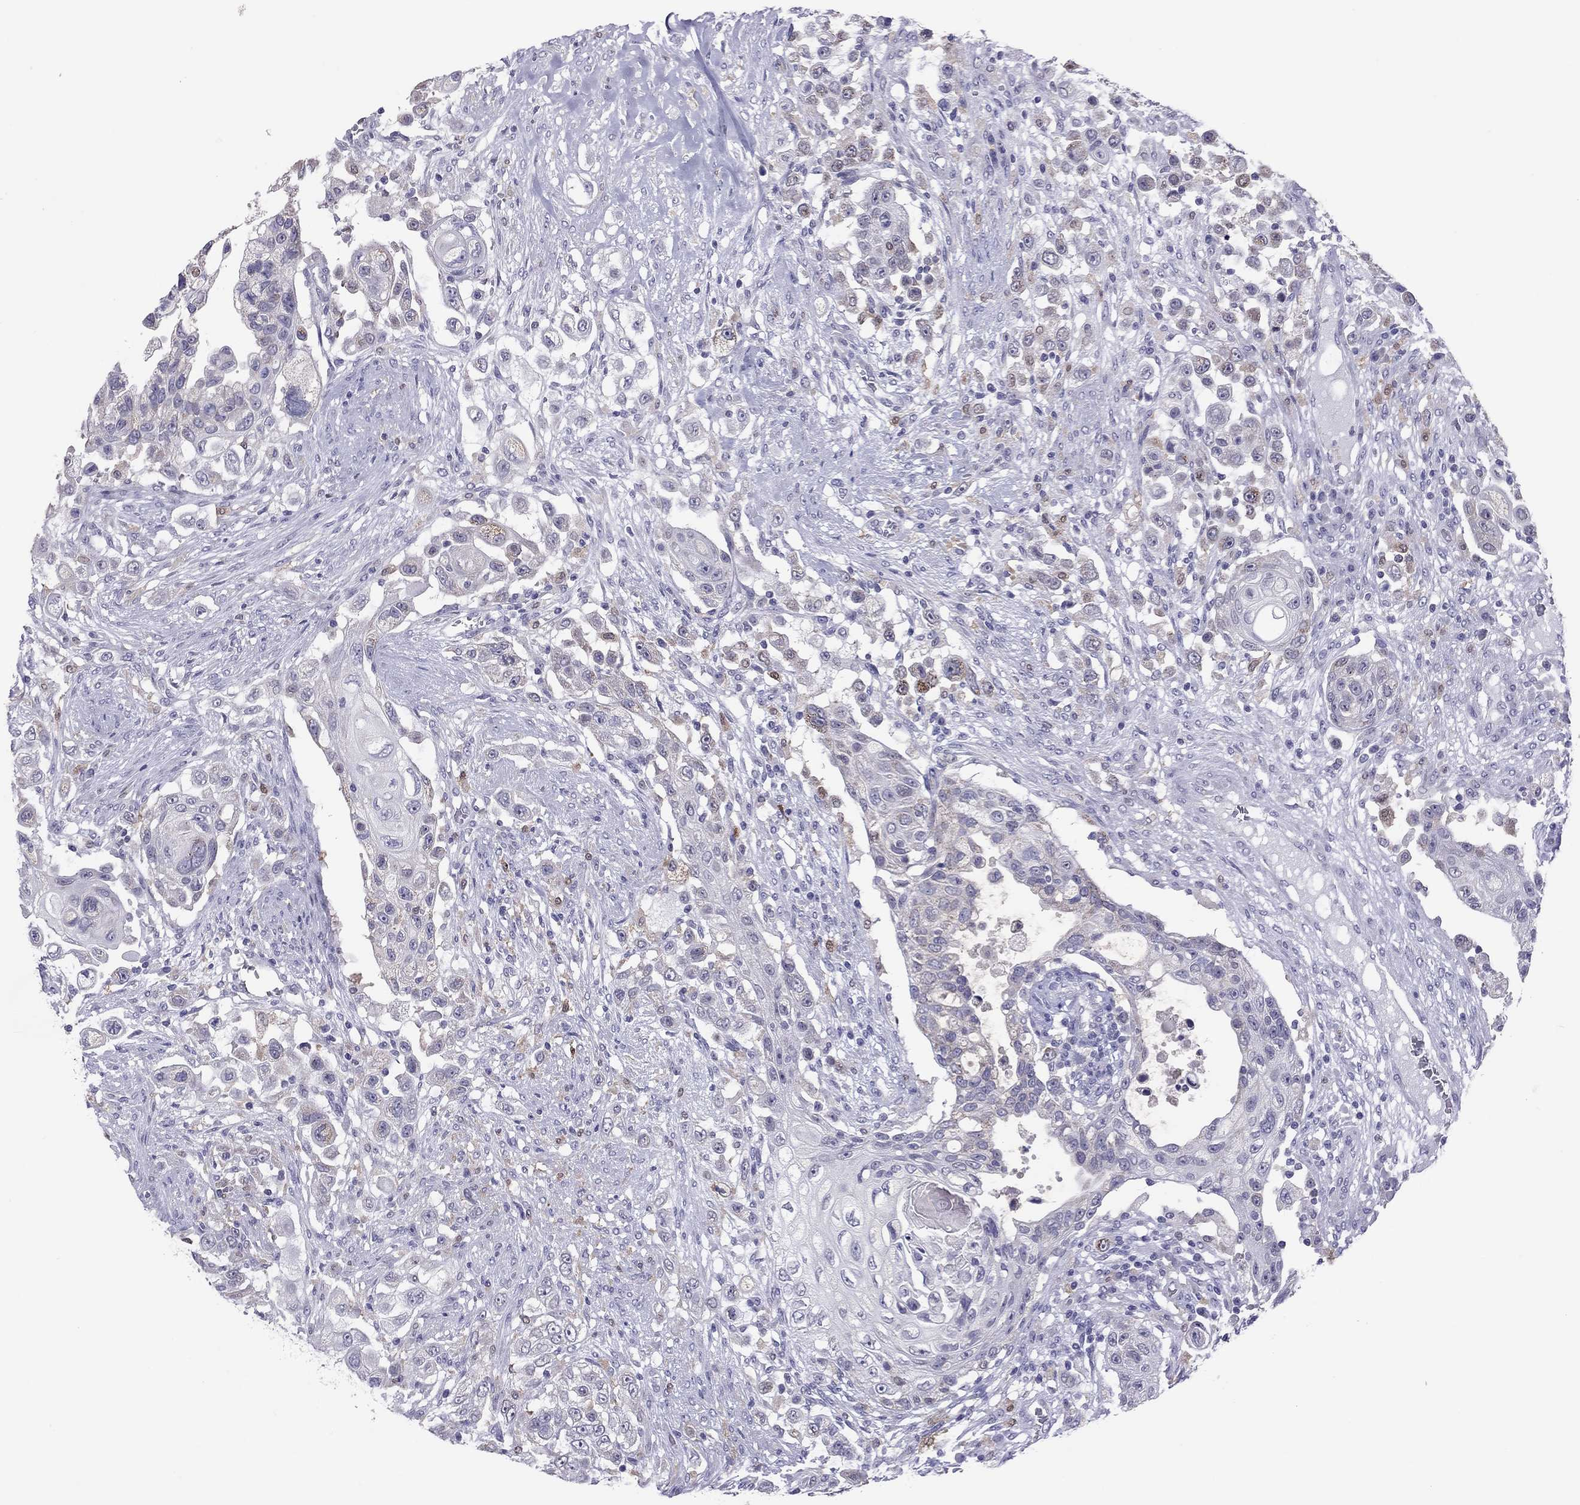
{"staining": {"intensity": "moderate", "quantity": "<25%", "location": "cytoplasmic/membranous"}, "tissue": "urothelial cancer", "cell_type": "Tumor cells", "image_type": "cancer", "snomed": [{"axis": "morphology", "description": "Urothelial carcinoma, High grade"}, {"axis": "topography", "description": "Urinary bladder"}], "caption": "Immunohistochemical staining of human high-grade urothelial carcinoma exhibits low levels of moderate cytoplasmic/membranous positivity in about <25% of tumor cells.", "gene": "PPP1R3A", "patient": {"sex": "female", "age": 56}}